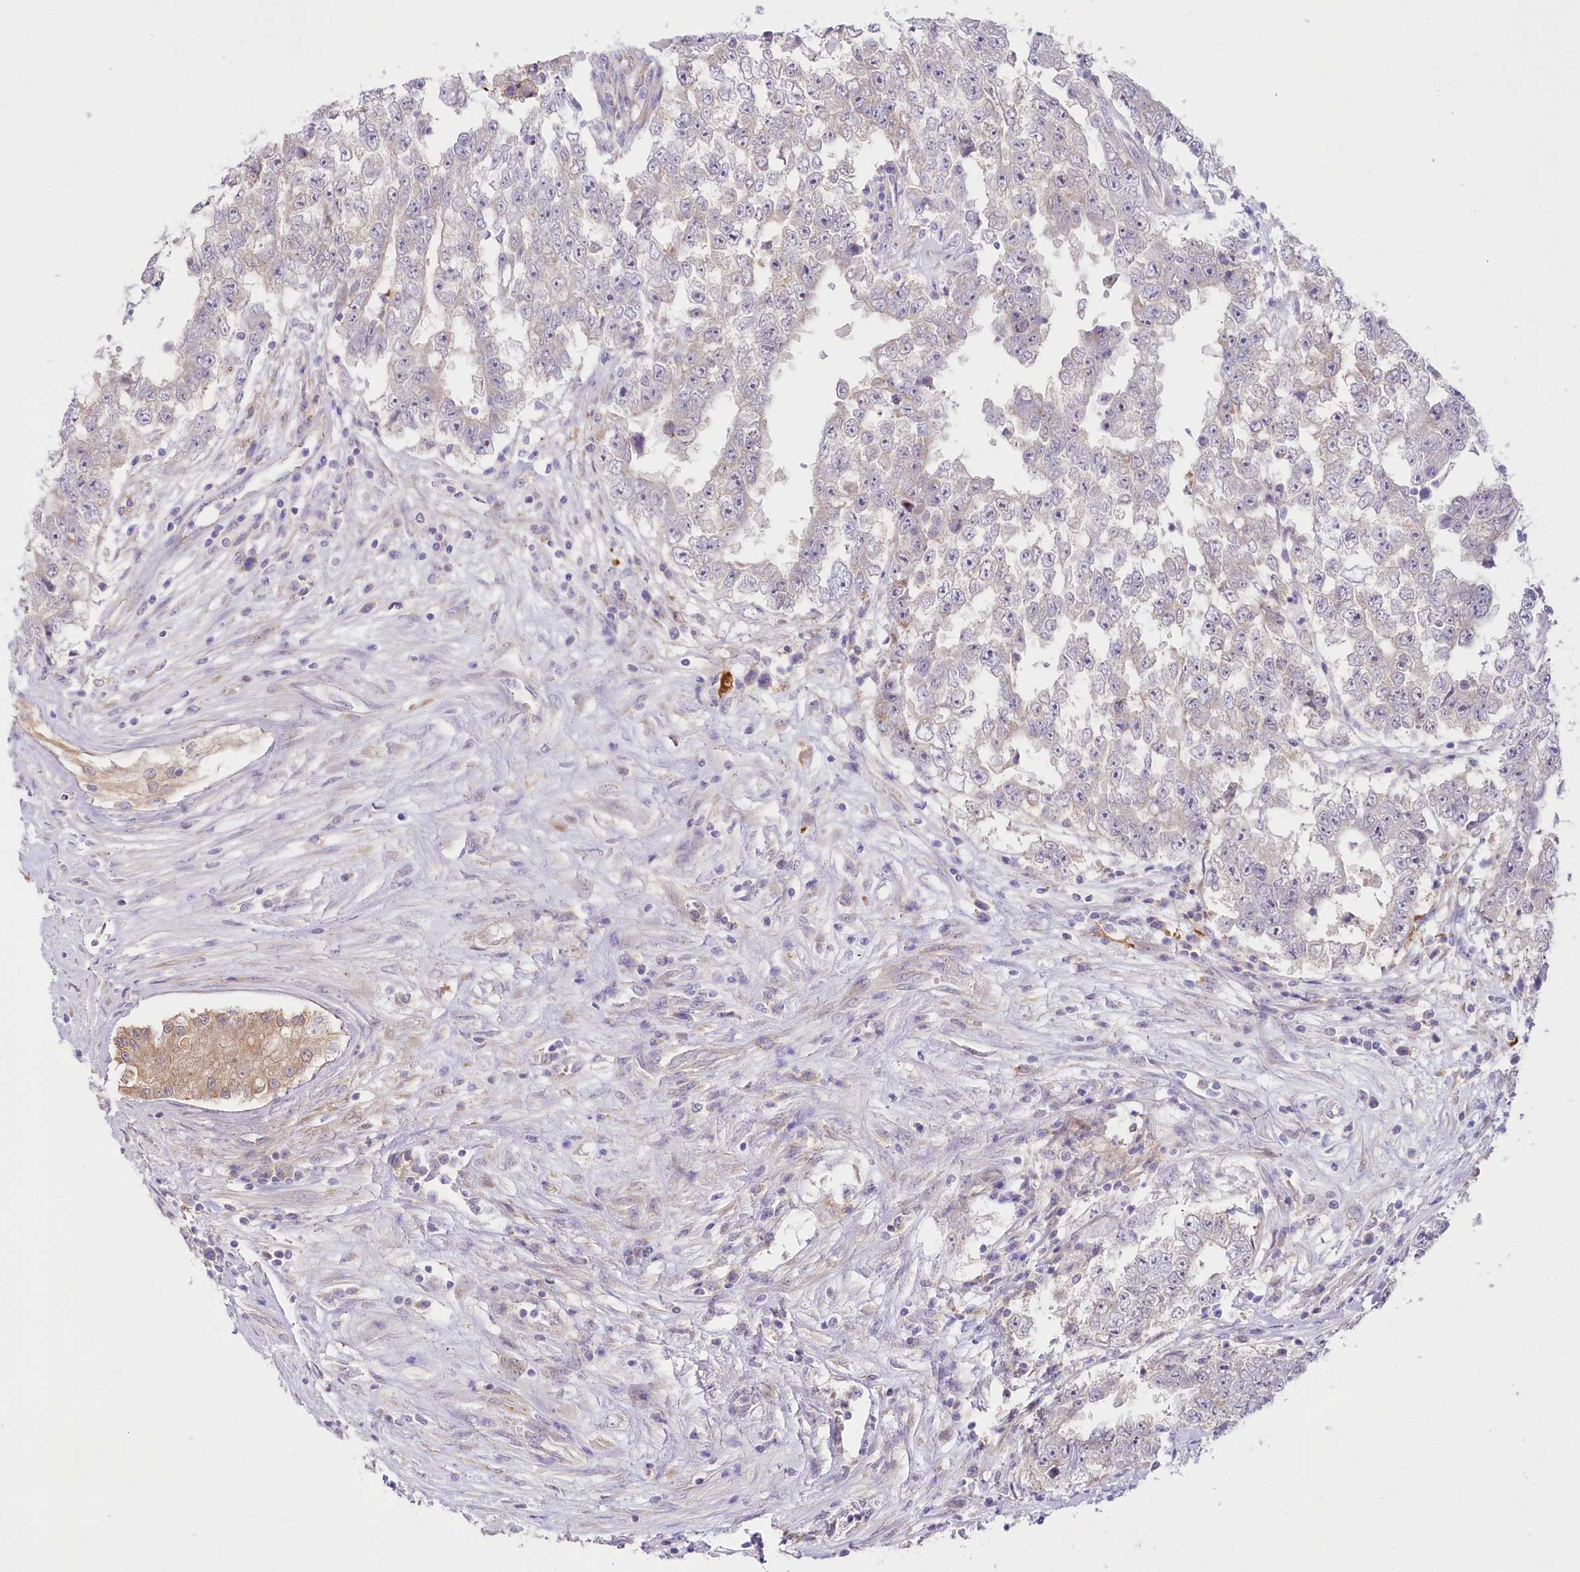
{"staining": {"intensity": "weak", "quantity": "<25%", "location": "cytoplasmic/membranous"}, "tissue": "testis cancer", "cell_type": "Tumor cells", "image_type": "cancer", "snomed": [{"axis": "morphology", "description": "Carcinoma, Embryonal, NOS"}, {"axis": "topography", "description": "Testis"}], "caption": "Immunohistochemistry (IHC) of human testis embryonal carcinoma reveals no staining in tumor cells. Brightfield microscopy of immunohistochemistry (IHC) stained with DAB (3,3'-diaminobenzidine) (brown) and hematoxylin (blue), captured at high magnification.", "gene": "MYOZ1", "patient": {"sex": "male", "age": 25}}